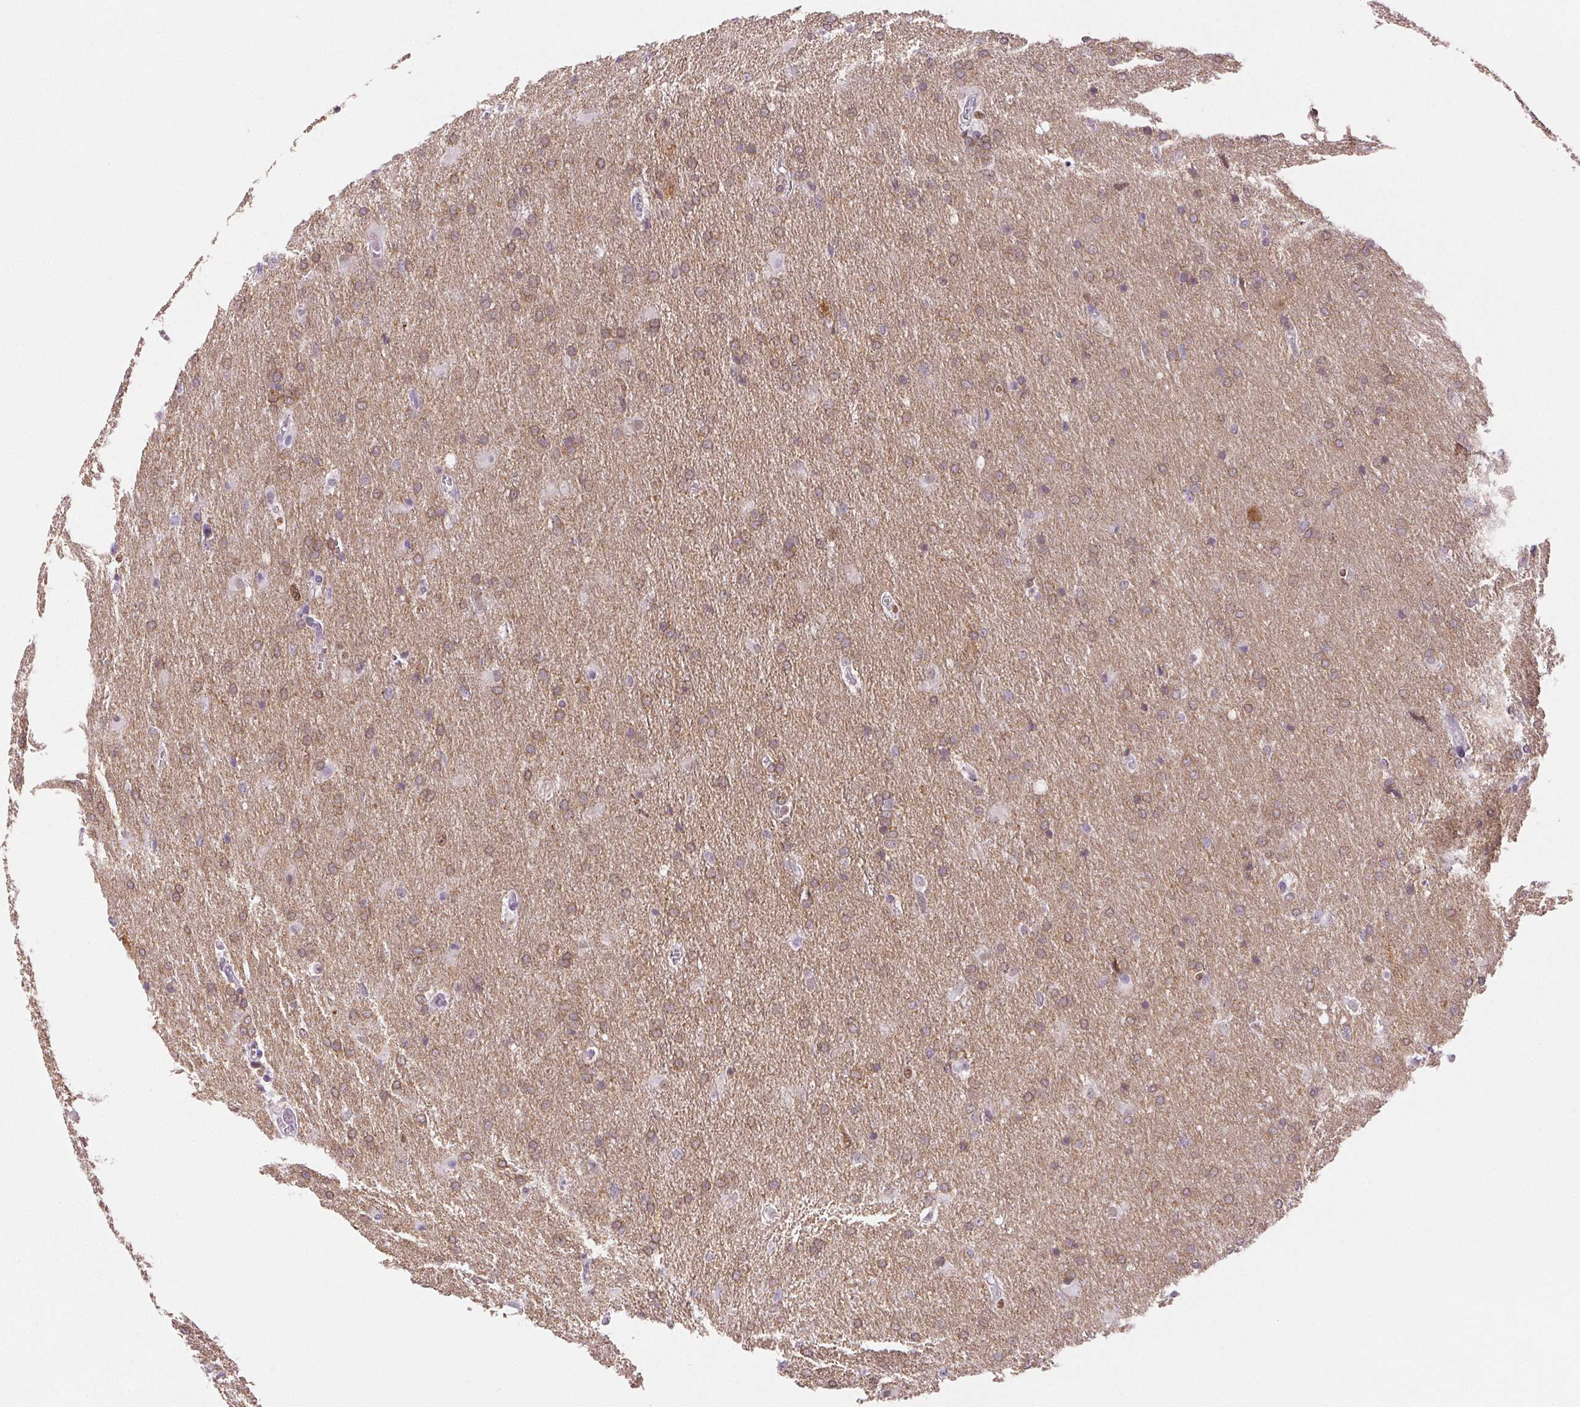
{"staining": {"intensity": "weak", "quantity": ">75%", "location": "nuclear"}, "tissue": "glioma", "cell_type": "Tumor cells", "image_type": "cancer", "snomed": [{"axis": "morphology", "description": "Glioma, malignant, High grade"}, {"axis": "topography", "description": "Brain"}], "caption": "High-magnification brightfield microscopy of high-grade glioma (malignant) stained with DAB (3,3'-diaminobenzidine) (brown) and counterstained with hematoxylin (blue). tumor cells exhibit weak nuclear expression is identified in about>75% of cells.", "gene": "DNAJC6", "patient": {"sex": "male", "age": 68}}